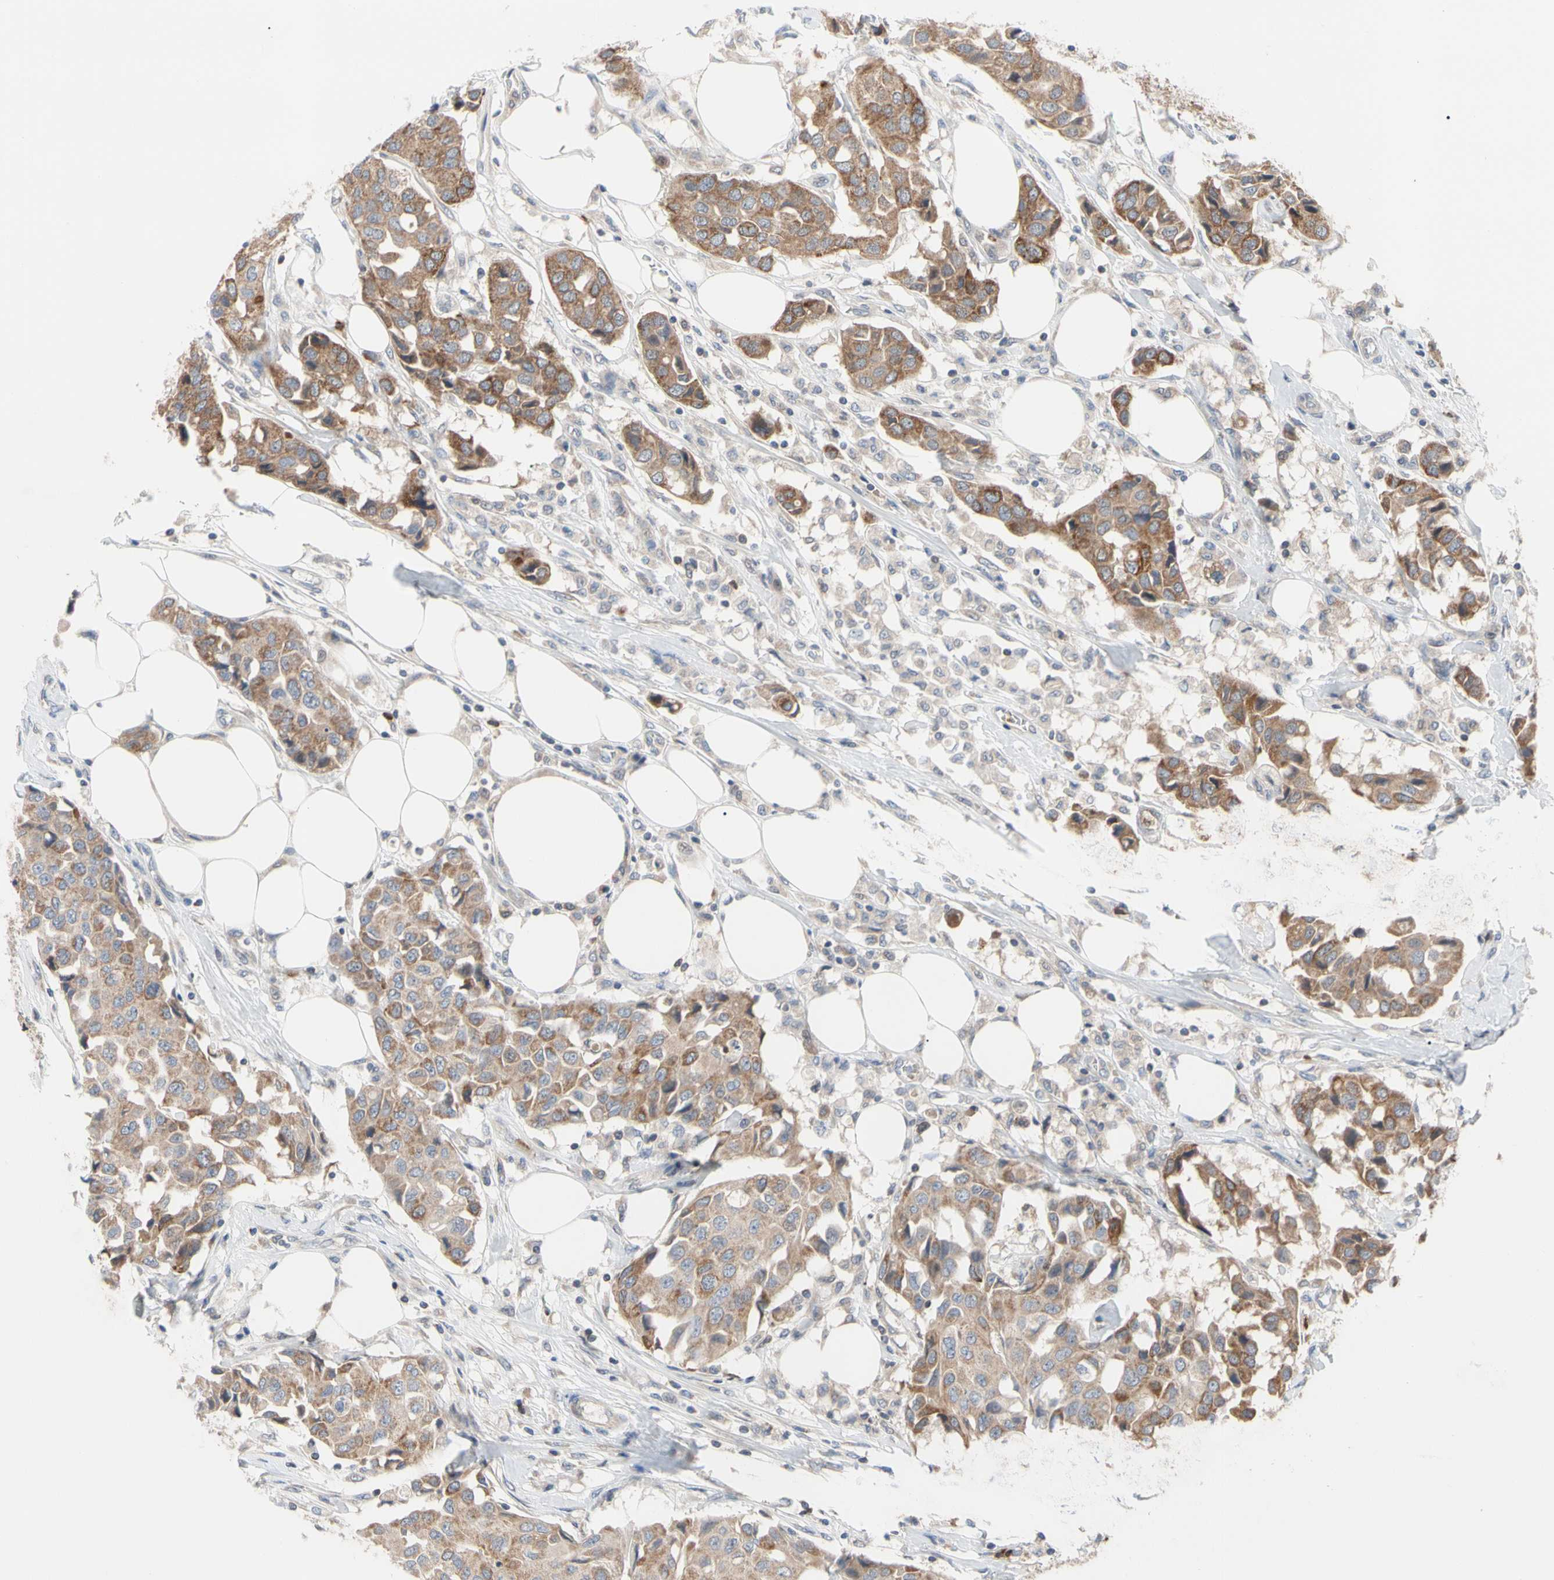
{"staining": {"intensity": "moderate", "quantity": ">75%", "location": "cytoplasmic/membranous"}, "tissue": "breast cancer", "cell_type": "Tumor cells", "image_type": "cancer", "snomed": [{"axis": "morphology", "description": "Duct carcinoma"}, {"axis": "topography", "description": "Breast"}], "caption": "This photomicrograph shows intraductal carcinoma (breast) stained with immunohistochemistry to label a protein in brown. The cytoplasmic/membranous of tumor cells show moderate positivity for the protein. Nuclei are counter-stained blue.", "gene": "MCL1", "patient": {"sex": "female", "age": 80}}